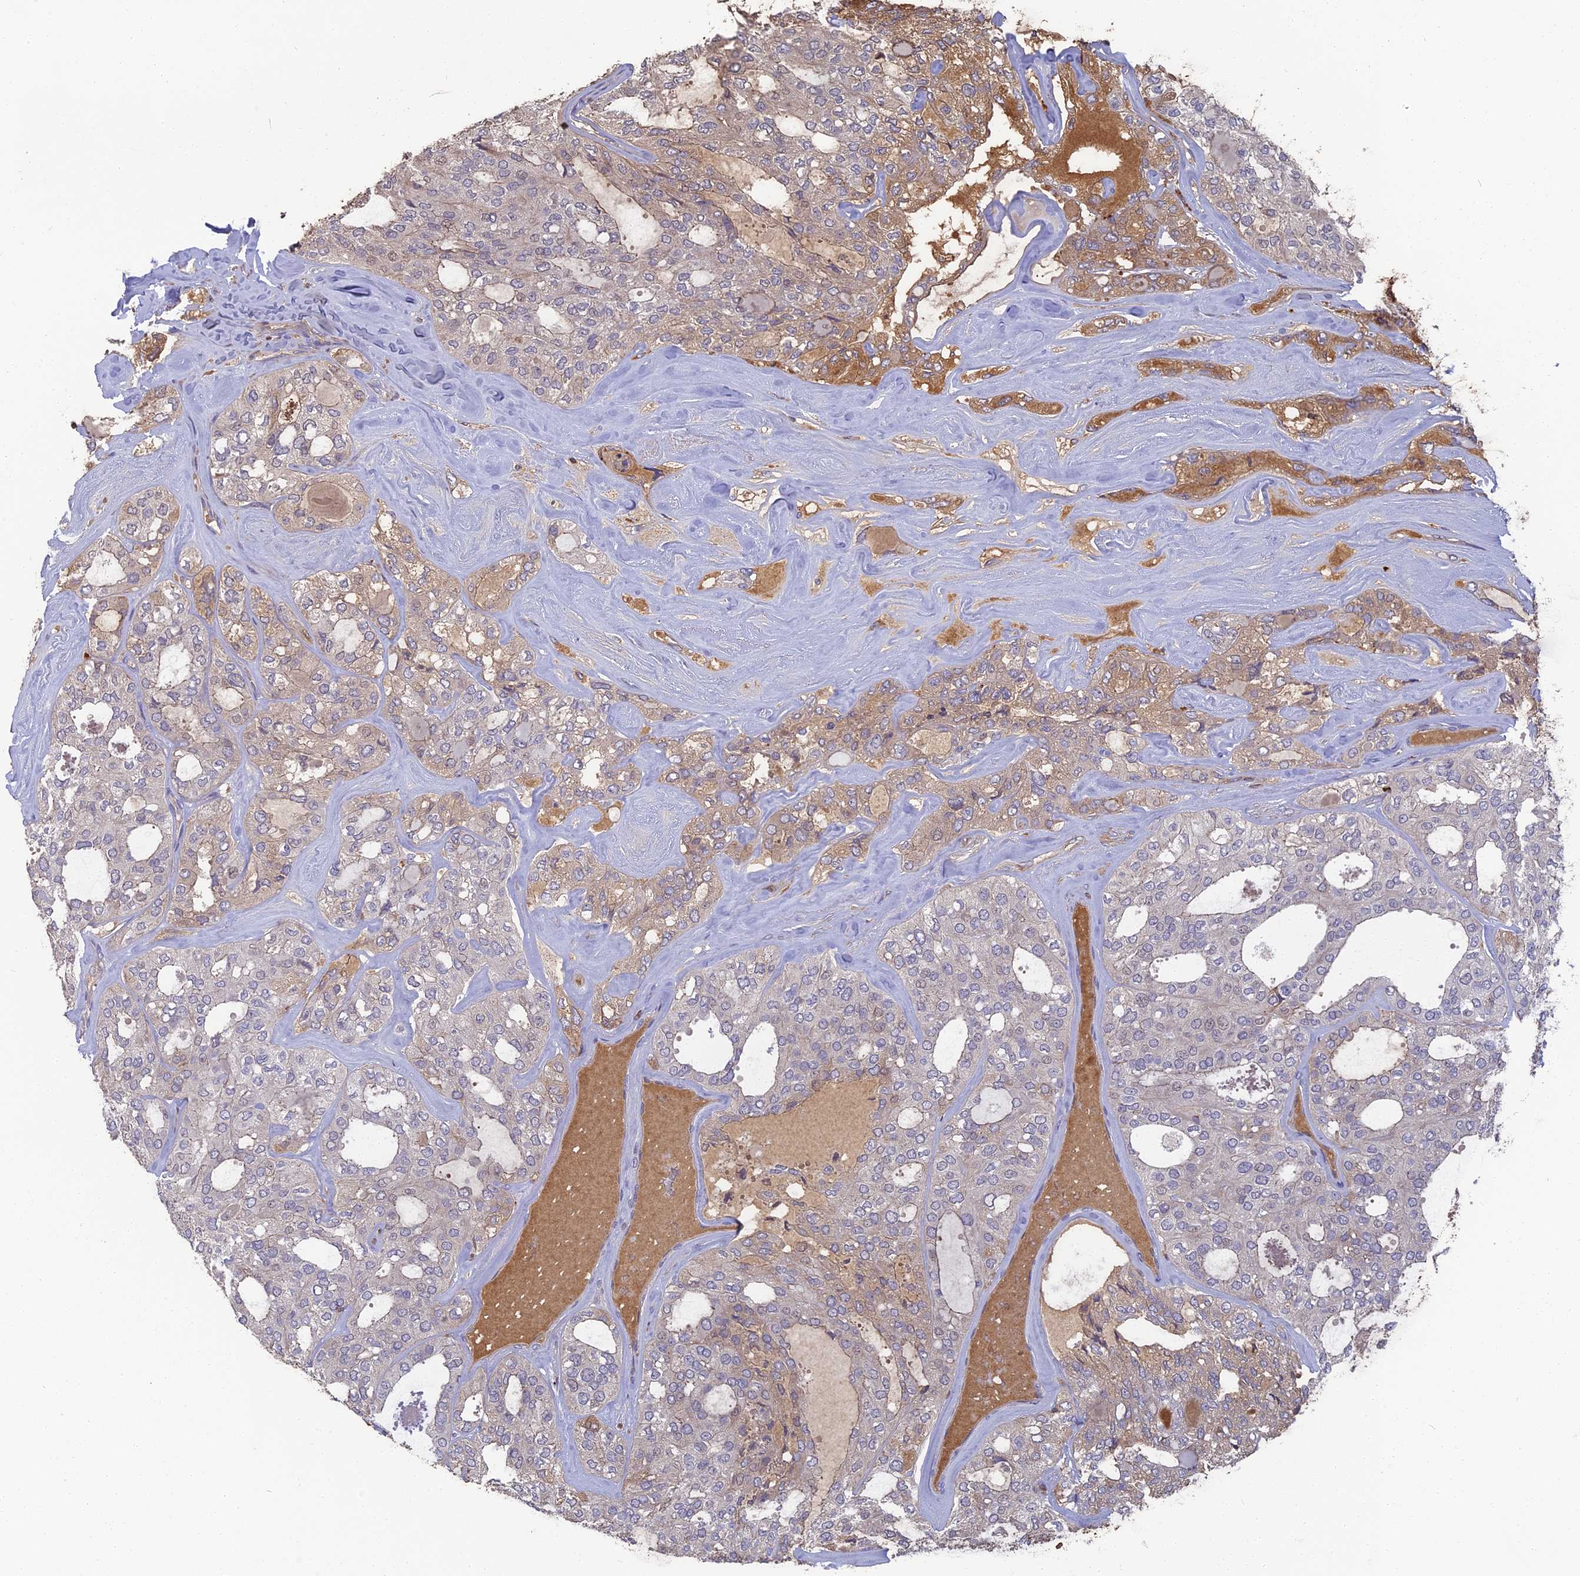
{"staining": {"intensity": "moderate", "quantity": "<25%", "location": "cytoplasmic/membranous"}, "tissue": "thyroid cancer", "cell_type": "Tumor cells", "image_type": "cancer", "snomed": [{"axis": "morphology", "description": "Follicular adenoma carcinoma, NOS"}, {"axis": "topography", "description": "Thyroid gland"}], "caption": "Immunohistochemical staining of human thyroid cancer (follicular adenoma carcinoma) displays low levels of moderate cytoplasmic/membranous positivity in about <25% of tumor cells.", "gene": "ERMAP", "patient": {"sex": "male", "age": 75}}